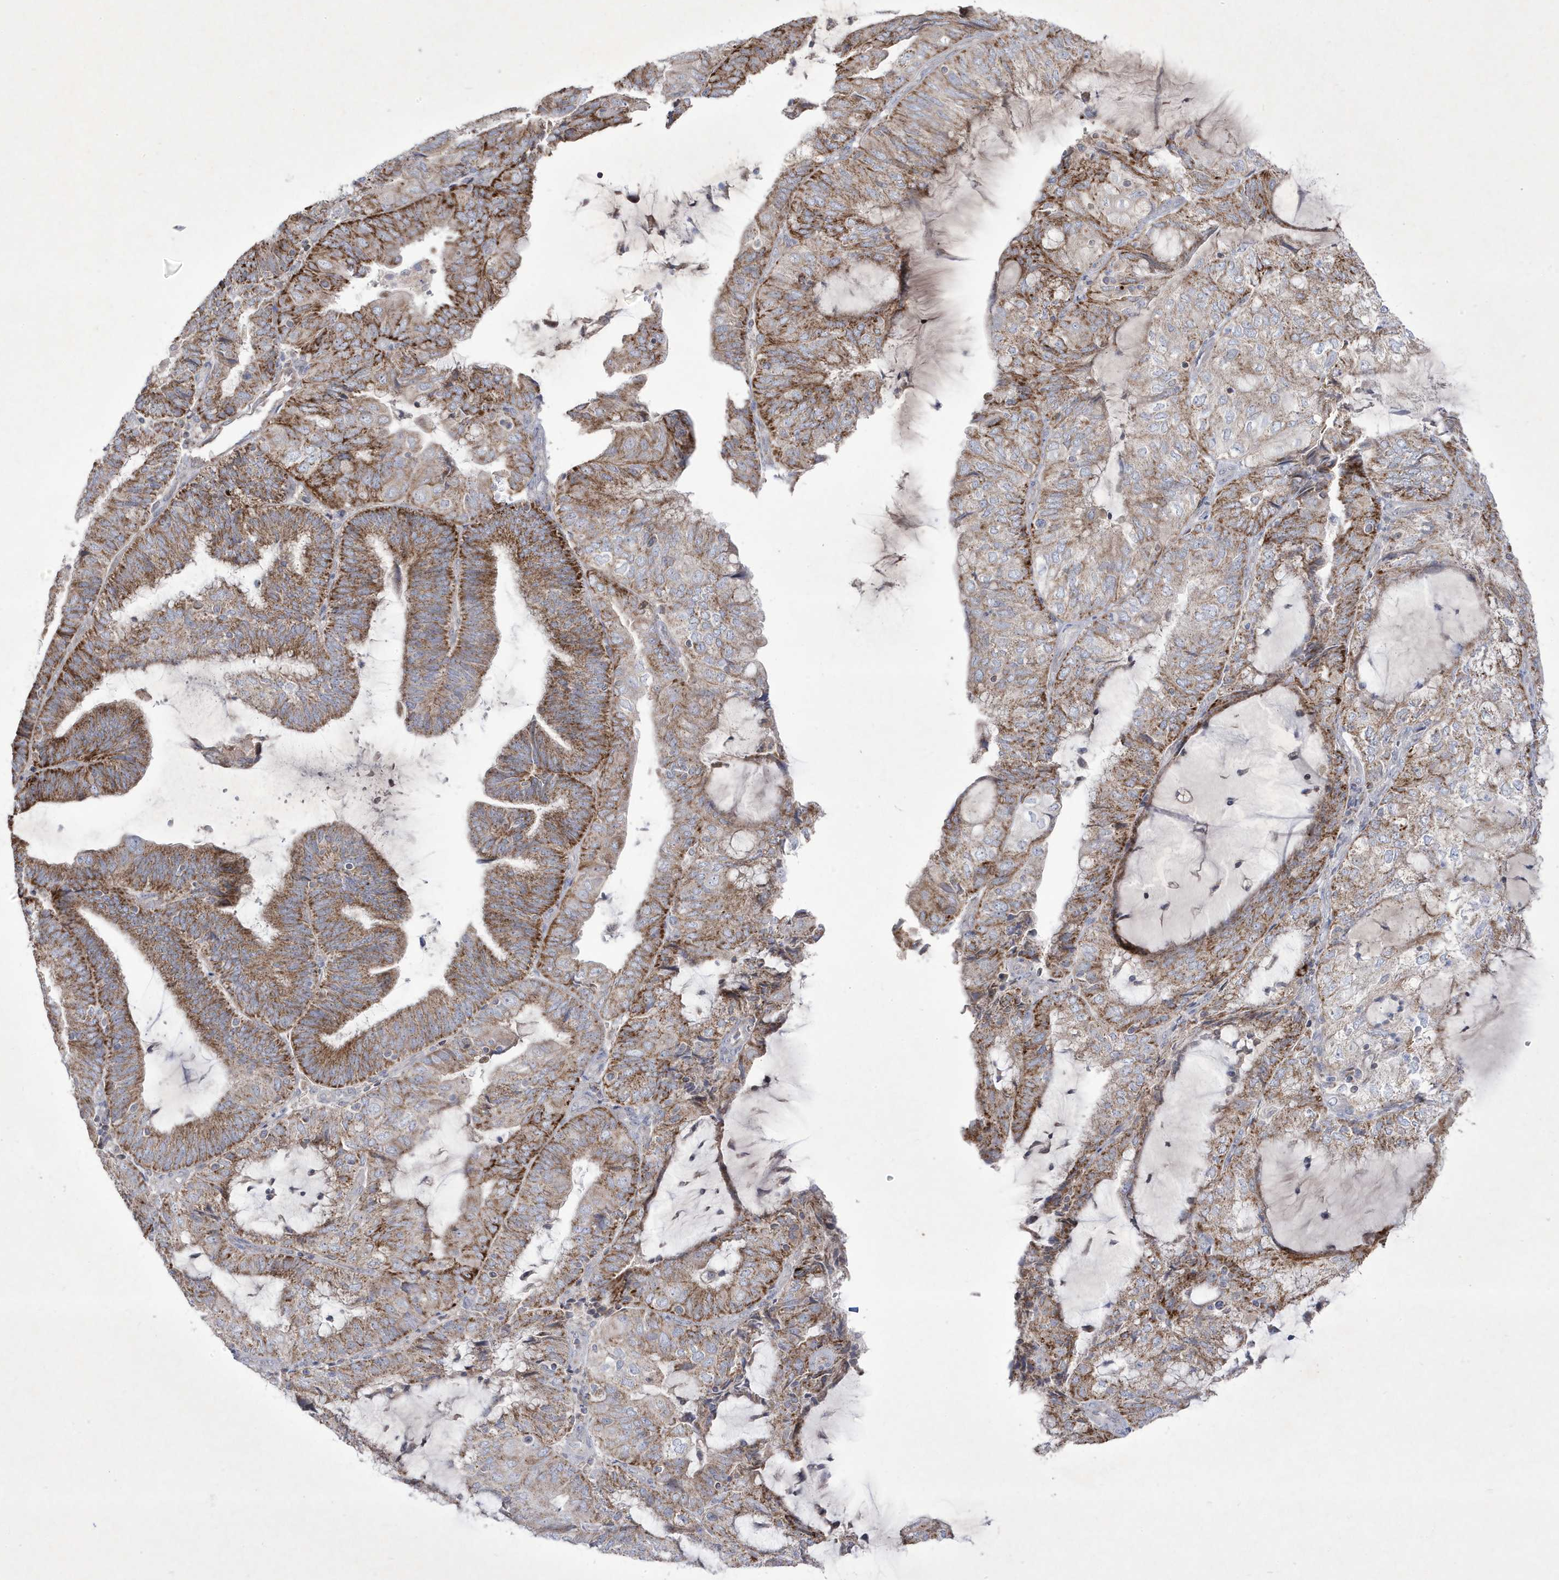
{"staining": {"intensity": "moderate", "quantity": ">75%", "location": "cytoplasmic/membranous"}, "tissue": "endometrial cancer", "cell_type": "Tumor cells", "image_type": "cancer", "snomed": [{"axis": "morphology", "description": "Adenocarcinoma, NOS"}, {"axis": "topography", "description": "Endometrium"}], "caption": "Protein expression analysis of human endometrial cancer reveals moderate cytoplasmic/membranous positivity in approximately >75% of tumor cells.", "gene": "ADAMTSL3", "patient": {"sex": "female", "age": 81}}